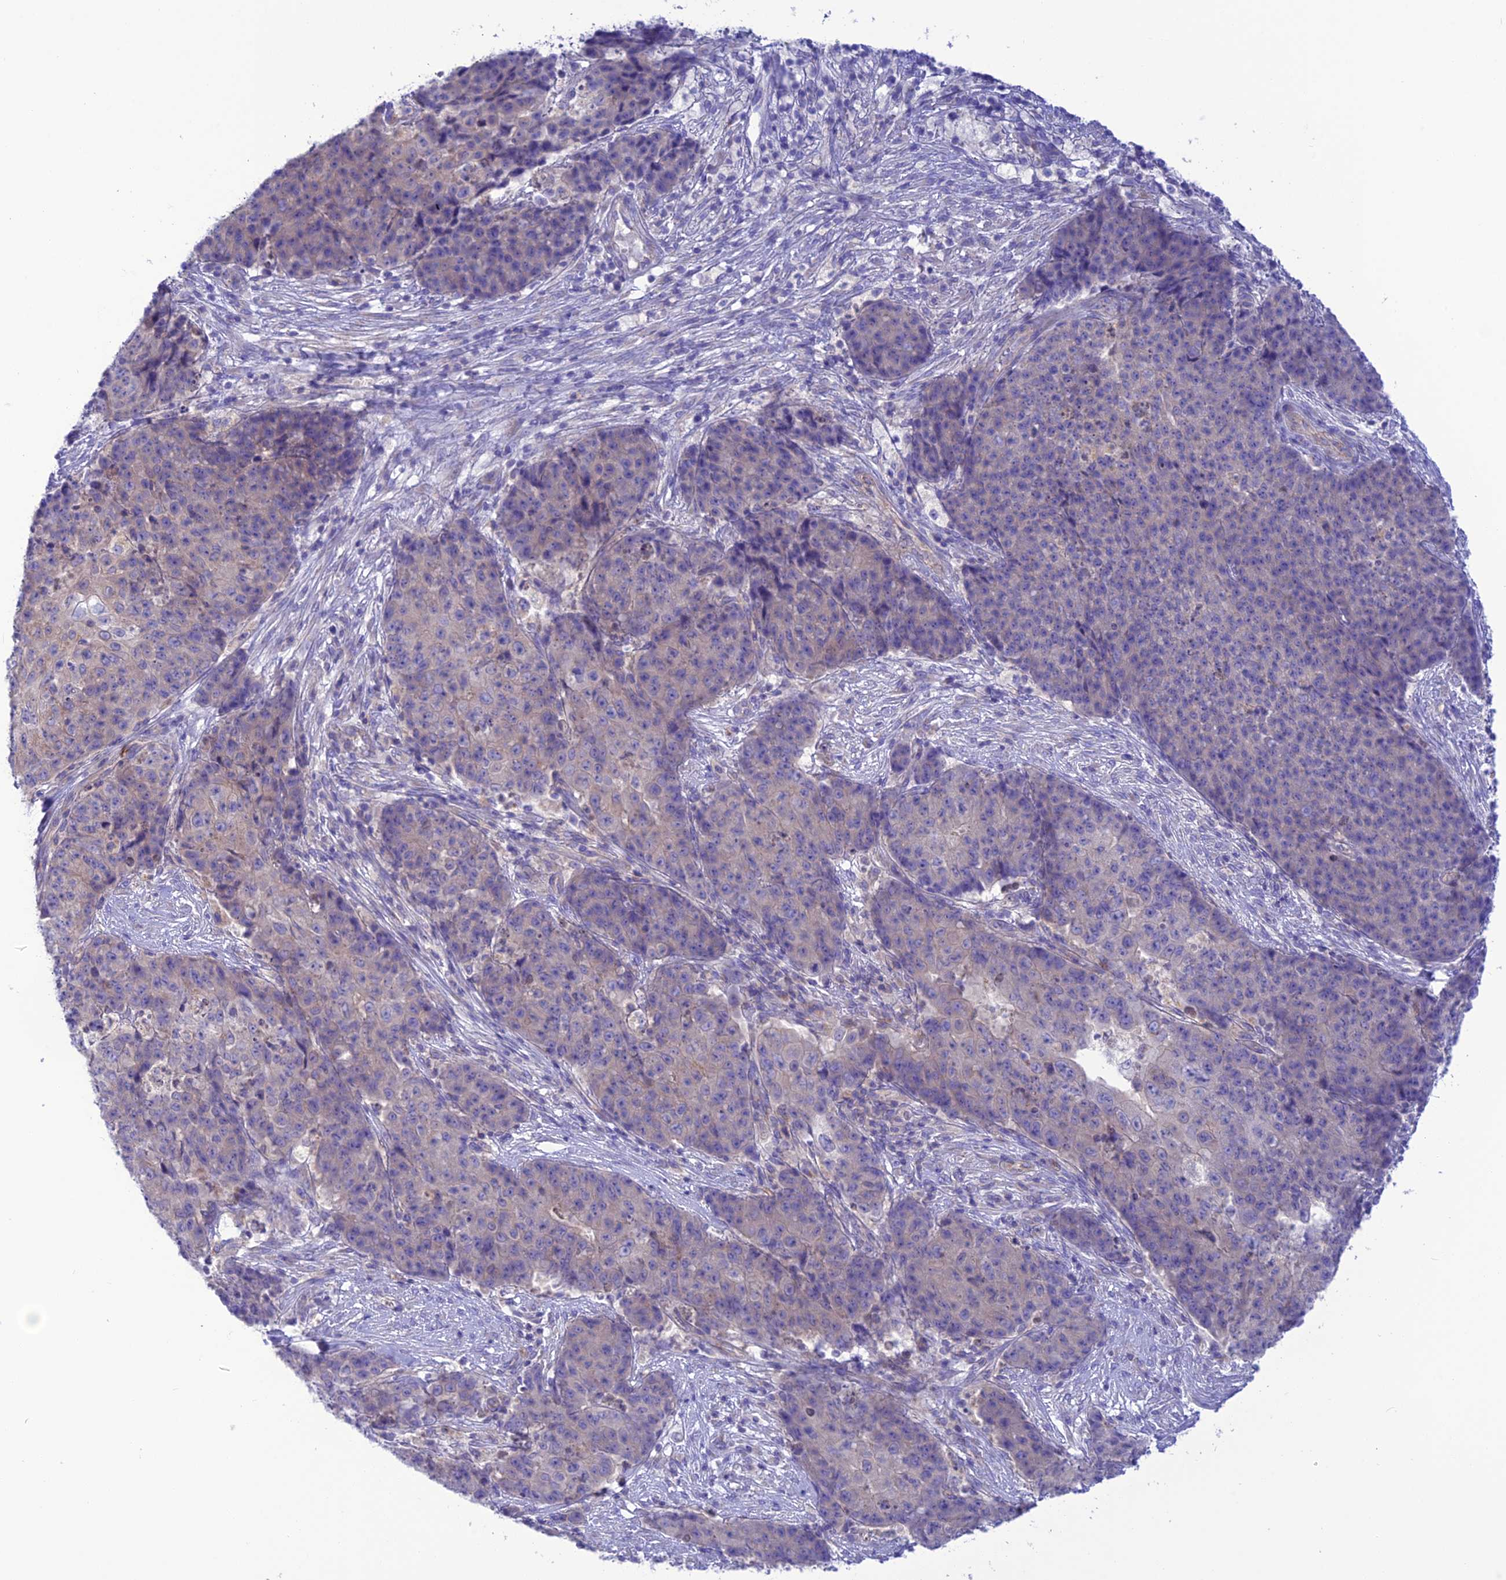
{"staining": {"intensity": "negative", "quantity": "none", "location": "none"}, "tissue": "ovarian cancer", "cell_type": "Tumor cells", "image_type": "cancer", "snomed": [{"axis": "morphology", "description": "Carcinoma, endometroid"}, {"axis": "topography", "description": "Ovary"}], "caption": "Tumor cells show no significant positivity in ovarian endometroid carcinoma.", "gene": "CHSY3", "patient": {"sex": "female", "age": 42}}